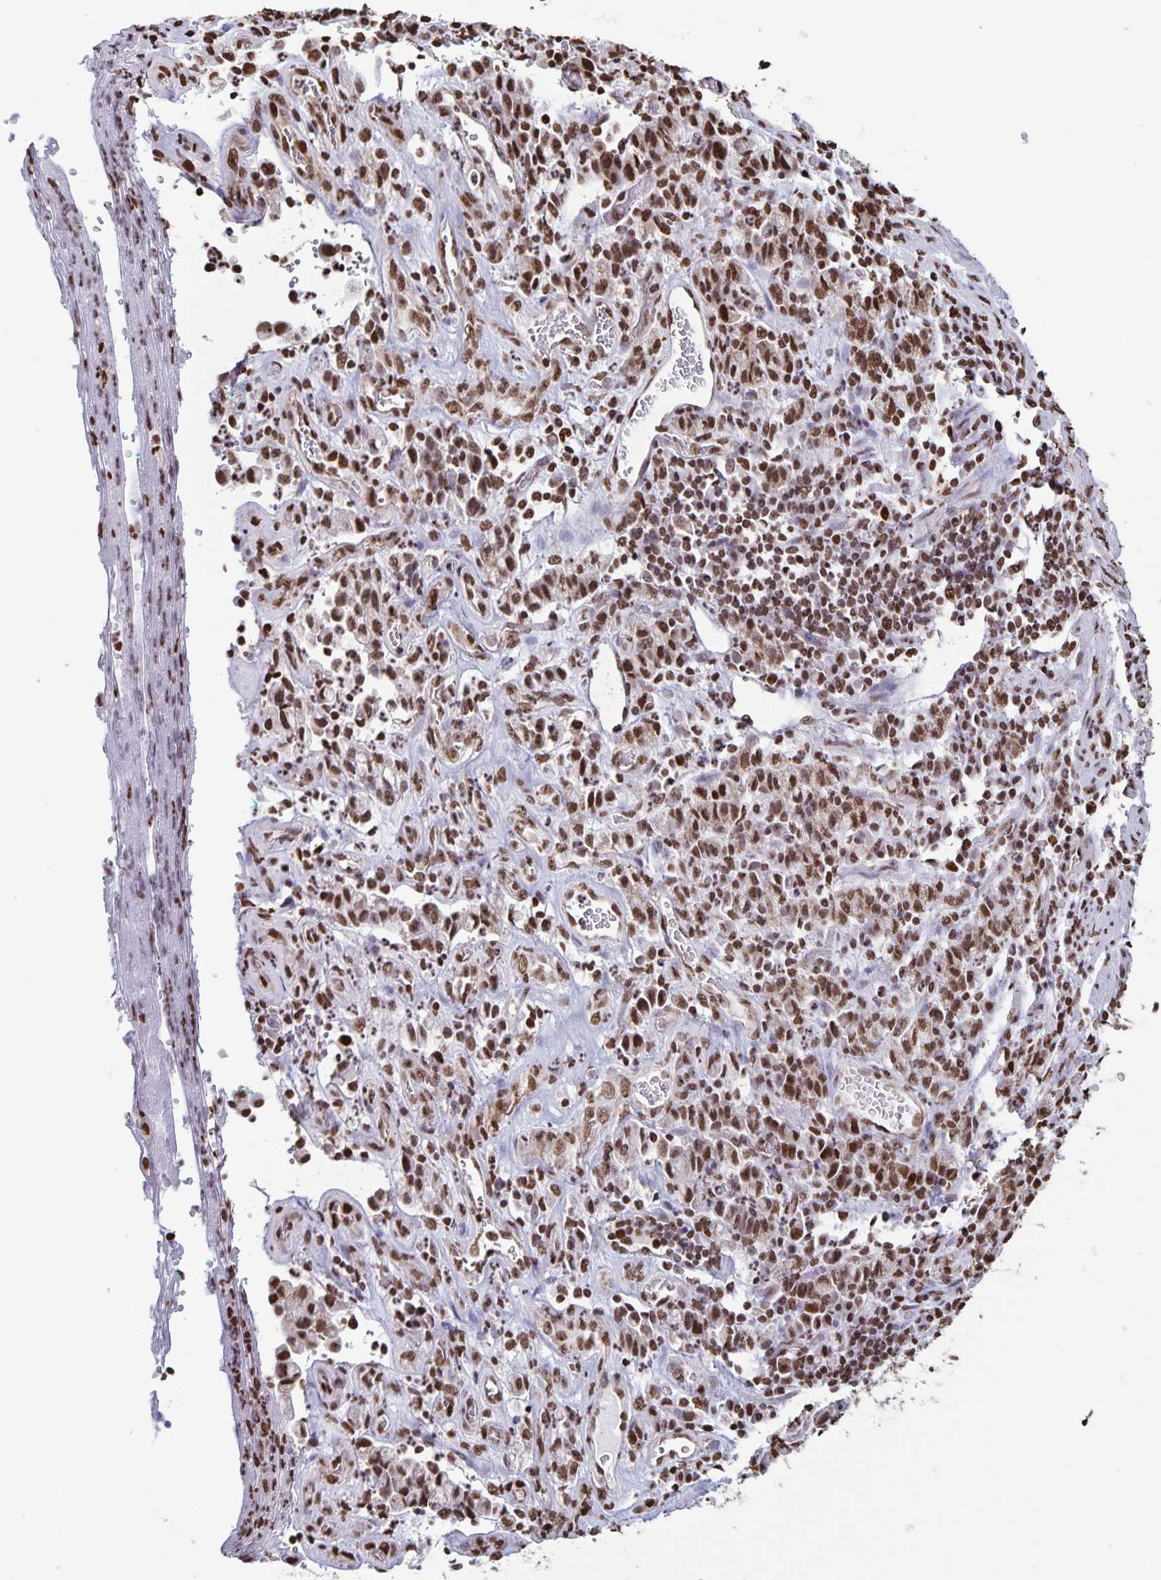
{"staining": {"intensity": "moderate", "quantity": ">75%", "location": "nuclear"}, "tissue": "stomach cancer", "cell_type": "Tumor cells", "image_type": "cancer", "snomed": [{"axis": "morphology", "description": "Adenocarcinoma, NOS"}, {"axis": "topography", "description": "Stomach"}], "caption": "The immunohistochemical stain shows moderate nuclear positivity in tumor cells of stomach adenocarcinoma tissue. Using DAB (brown) and hematoxylin (blue) stains, captured at high magnification using brightfield microscopy.", "gene": "DUT", "patient": {"sex": "male", "age": 77}}